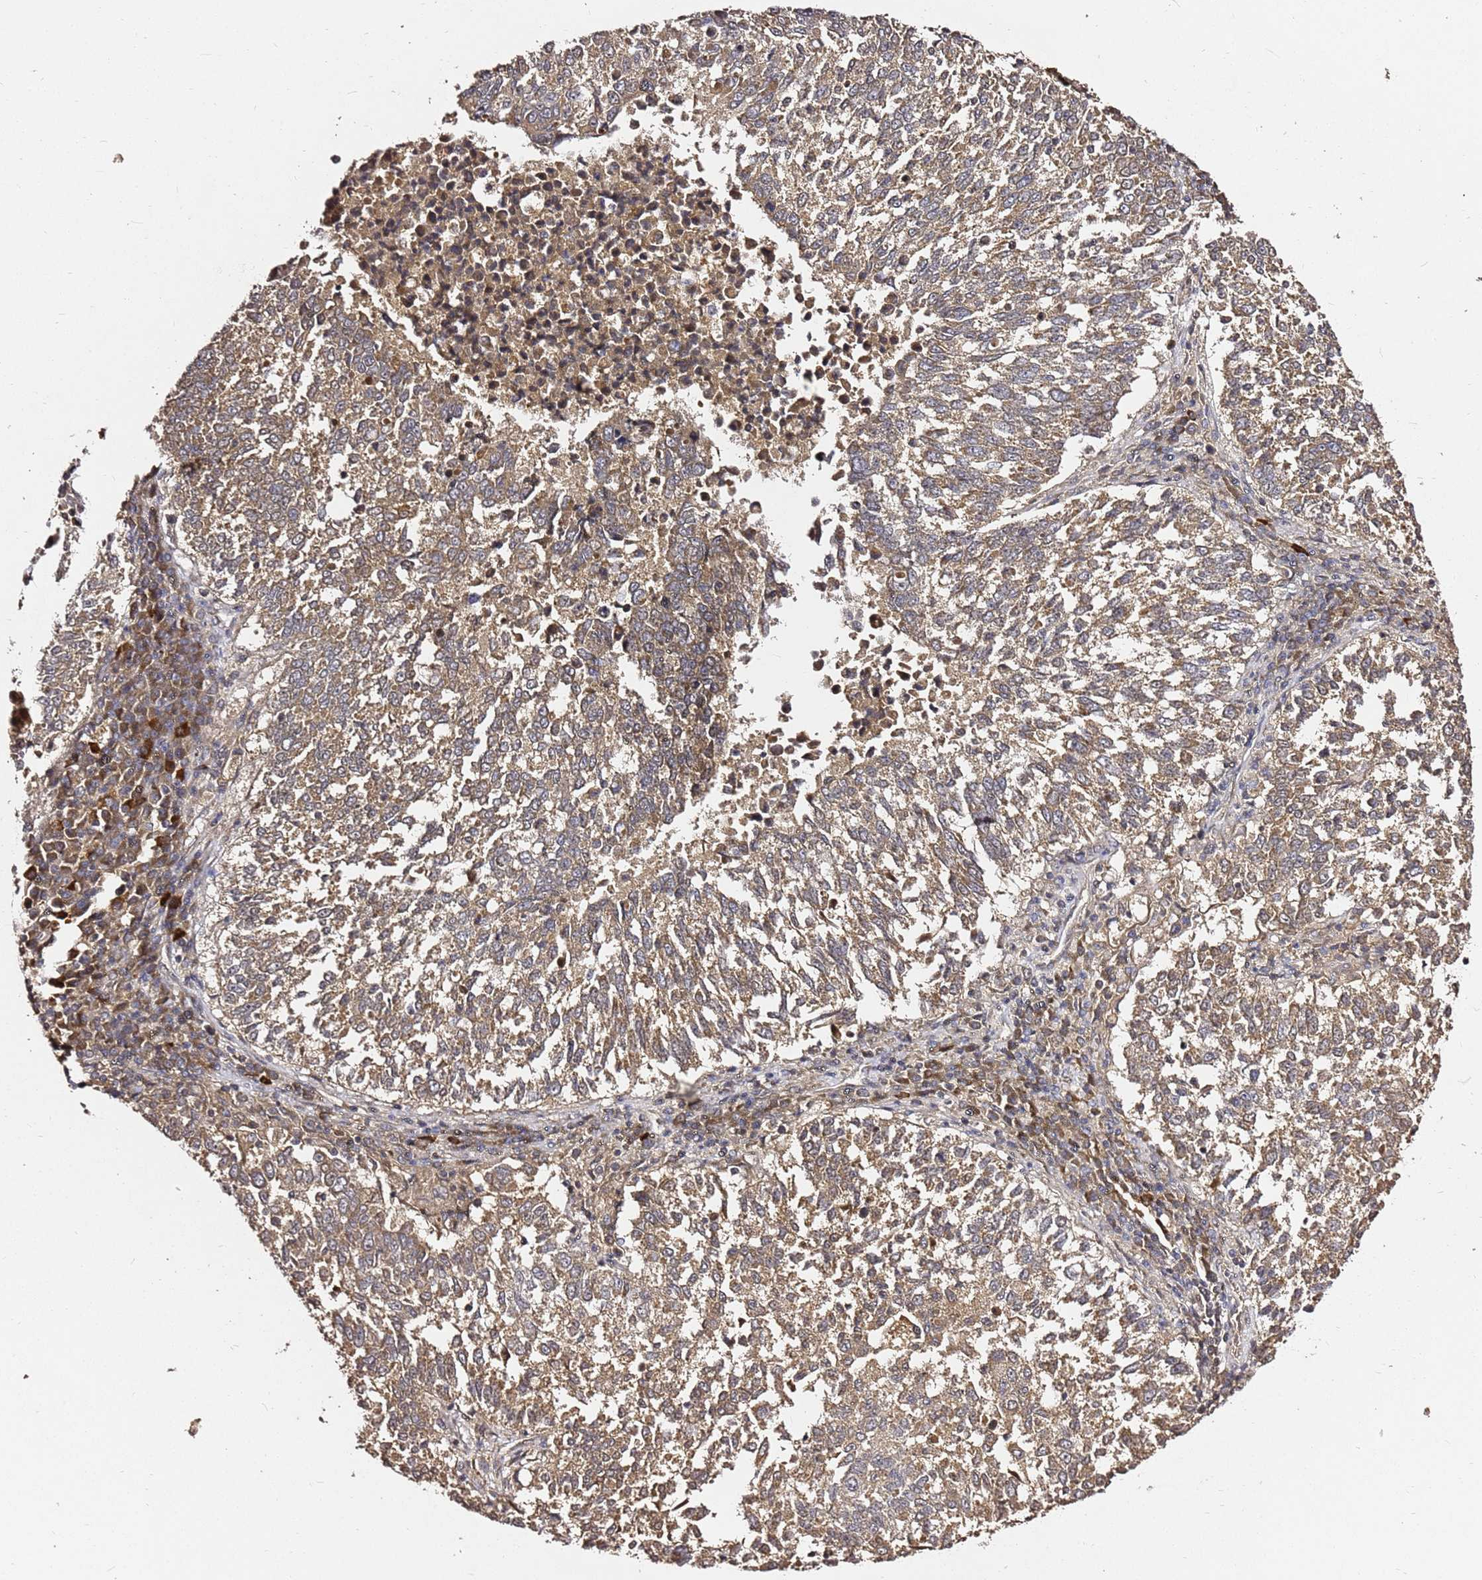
{"staining": {"intensity": "moderate", "quantity": ">75%", "location": "cytoplasmic/membranous"}, "tissue": "lung cancer", "cell_type": "Tumor cells", "image_type": "cancer", "snomed": [{"axis": "morphology", "description": "Squamous cell carcinoma, NOS"}, {"axis": "topography", "description": "Lung"}], "caption": "Immunohistochemical staining of human lung squamous cell carcinoma demonstrates medium levels of moderate cytoplasmic/membranous expression in about >75% of tumor cells. (DAB (3,3'-diaminobenzidine) IHC with brightfield microscopy, high magnification).", "gene": "C6orf136", "patient": {"sex": "male", "age": 73}}